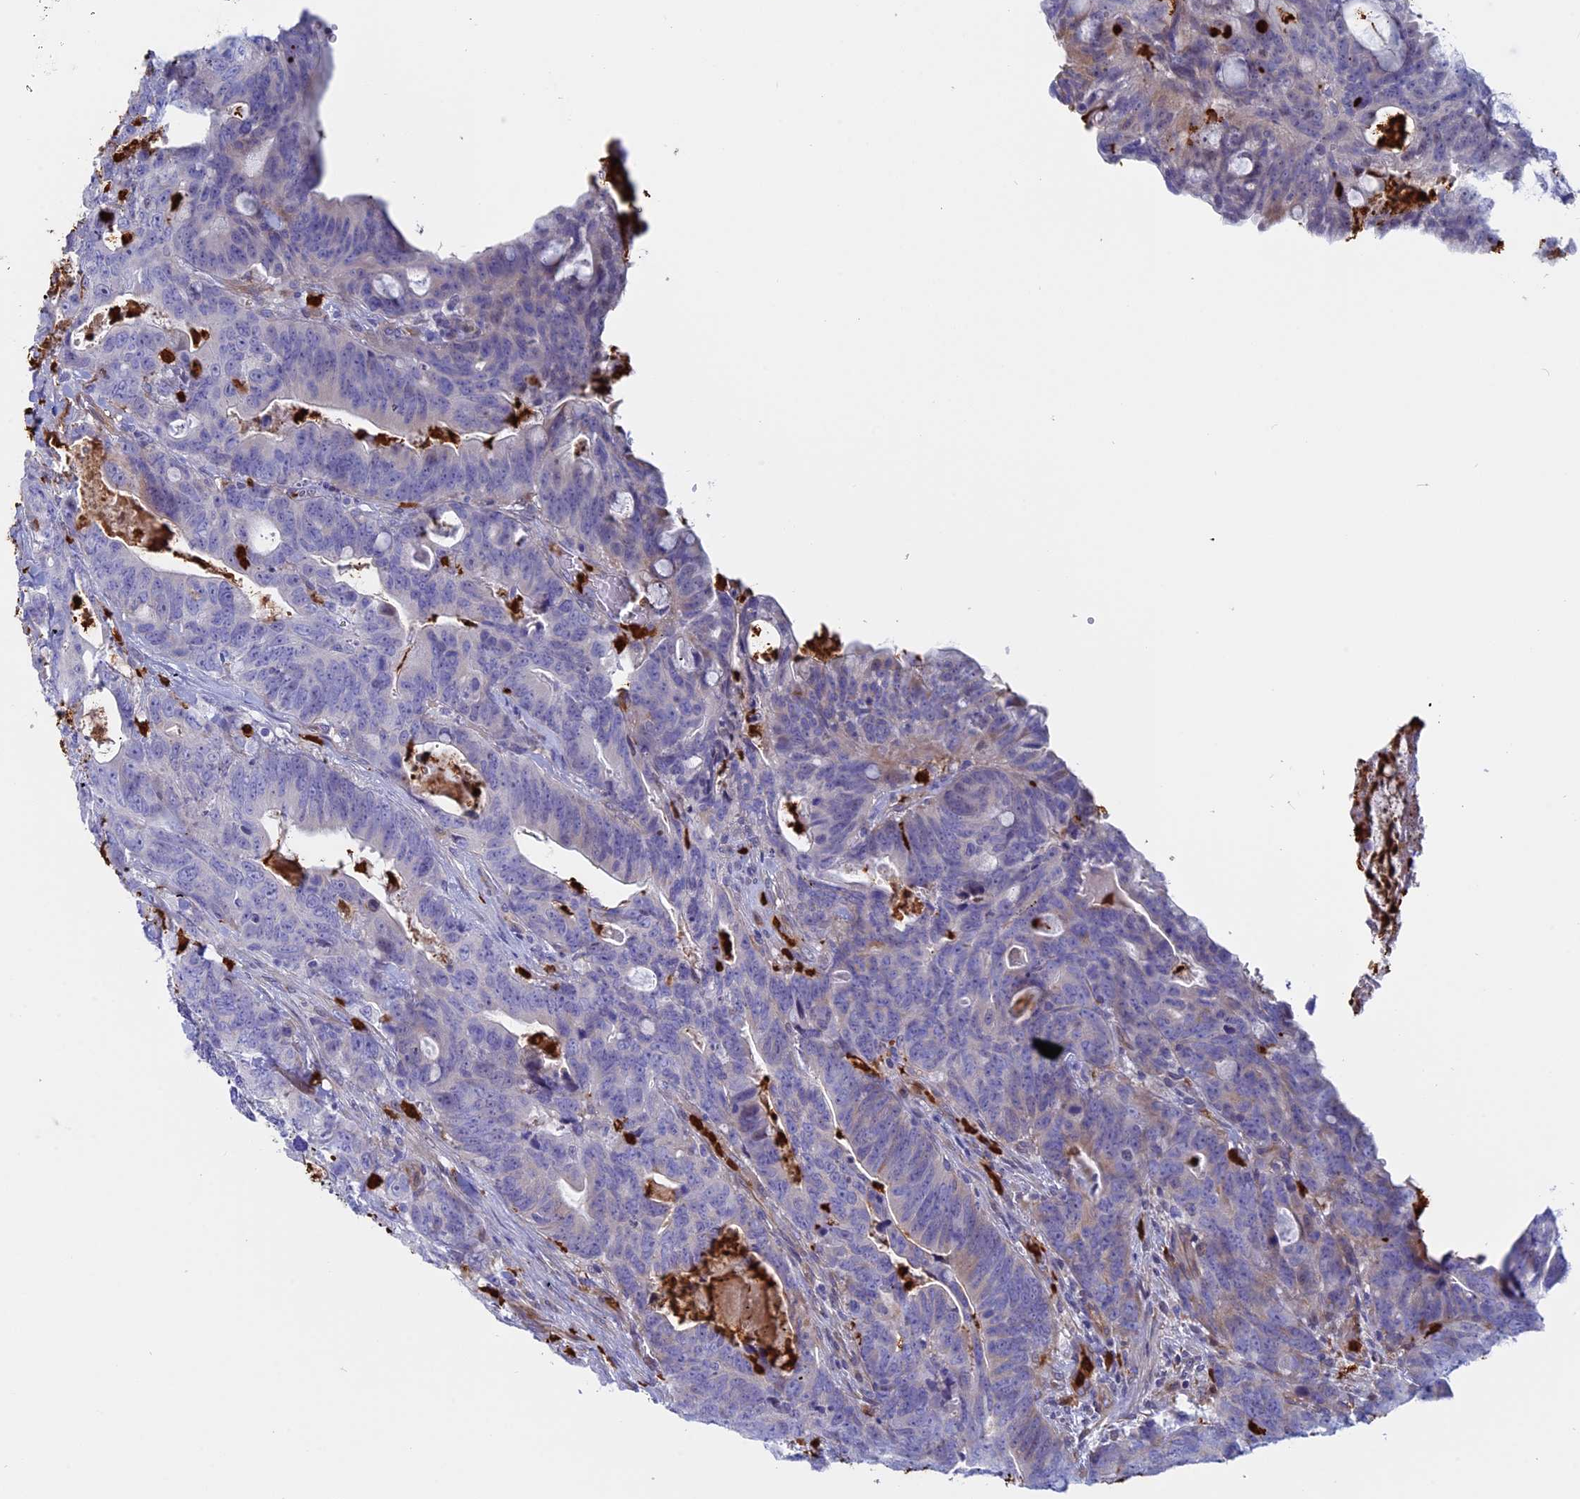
{"staining": {"intensity": "weak", "quantity": "<25%", "location": "cytoplasmic/membranous"}, "tissue": "colorectal cancer", "cell_type": "Tumor cells", "image_type": "cancer", "snomed": [{"axis": "morphology", "description": "Adenocarcinoma, NOS"}, {"axis": "topography", "description": "Colon"}], "caption": "This is an immunohistochemistry image of human colorectal adenocarcinoma. There is no expression in tumor cells.", "gene": "SLC26A1", "patient": {"sex": "female", "age": 82}}